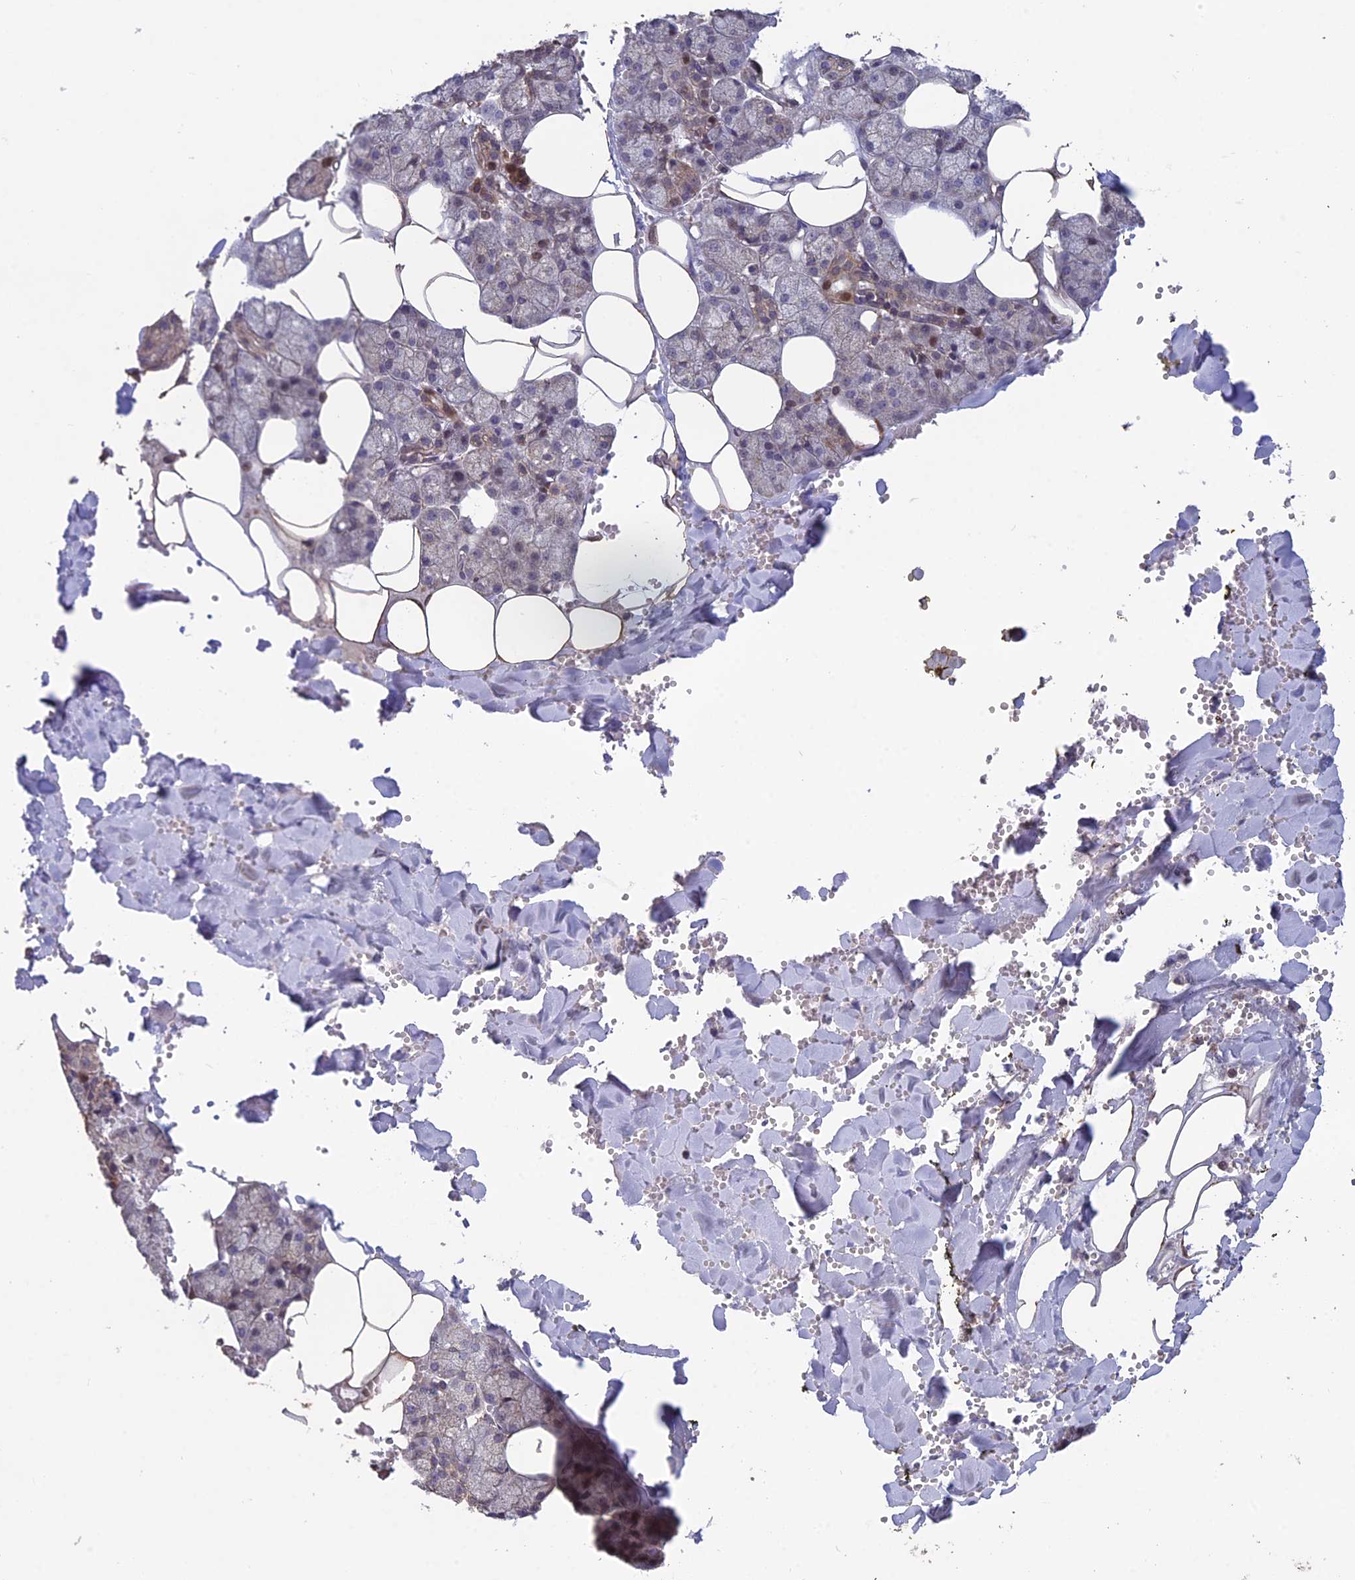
{"staining": {"intensity": "moderate", "quantity": "25%-75%", "location": "cytoplasmic/membranous"}, "tissue": "salivary gland", "cell_type": "Glandular cells", "image_type": "normal", "snomed": [{"axis": "morphology", "description": "Normal tissue, NOS"}, {"axis": "topography", "description": "Salivary gland"}], "caption": "High-power microscopy captured an immunohistochemistry (IHC) histopathology image of benign salivary gland, revealing moderate cytoplasmic/membranous positivity in about 25%-75% of glandular cells.", "gene": "SHISA5", "patient": {"sex": "male", "age": 62}}